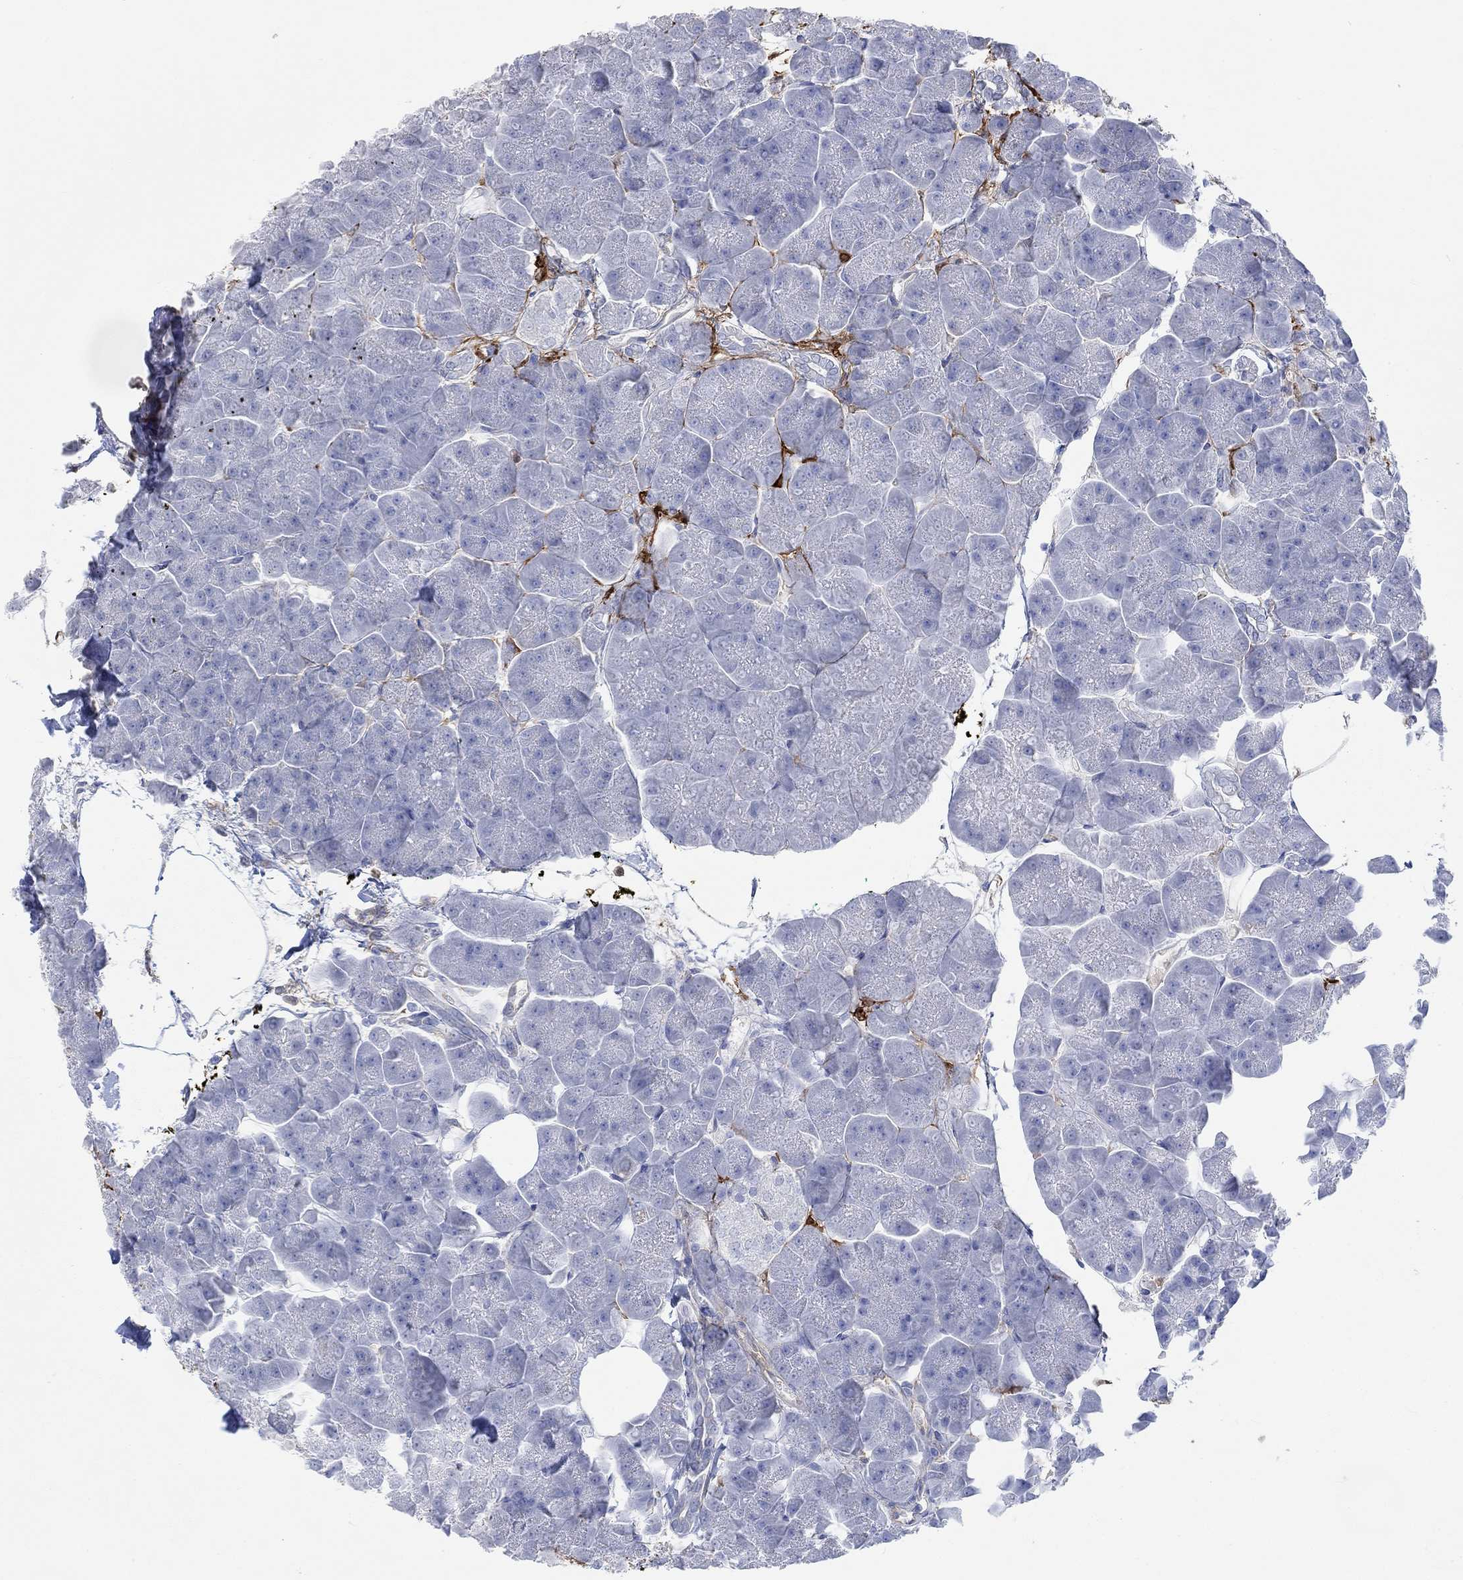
{"staining": {"intensity": "negative", "quantity": "none", "location": "none"}, "tissue": "pancreas", "cell_type": "Exocrine glandular cells", "image_type": "normal", "snomed": [{"axis": "morphology", "description": "Normal tissue, NOS"}, {"axis": "topography", "description": "Adipose tissue"}, {"axis": "topography", "description": "Pancreas"}, {"axis": "topography", "description": "Peripheral nerve tissue"}], "caption": "Immunohistochemistry image of benign human pancreas stained for a protein (brown), which displays no positivity in exocrine glandular cells.", "gene": "TGM2", "patient": {"sex": "female", "age": 58}}